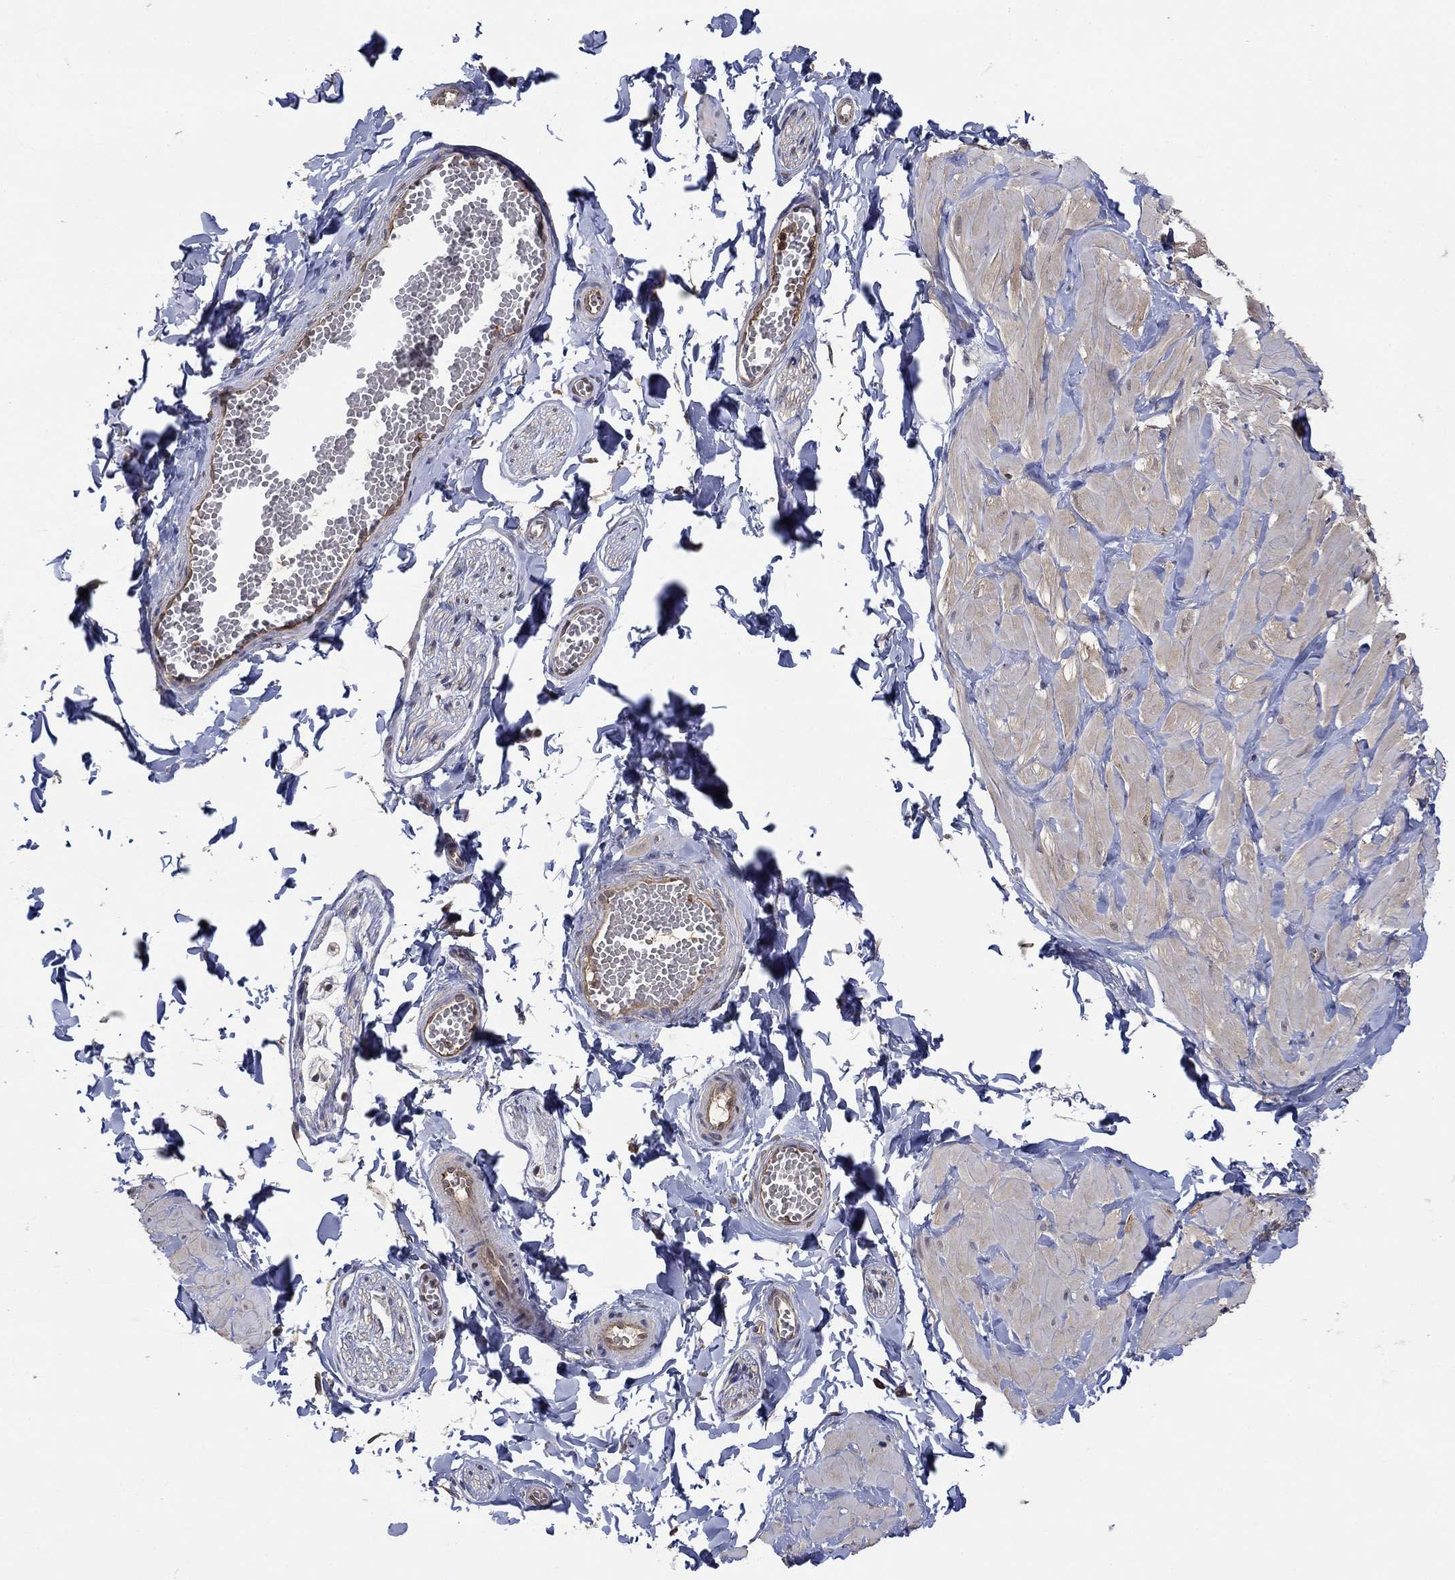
{"staining": {"intensity": "negative", "quantity": "none", "location": "none"}, "tissue": "adipose tissue", "cell_type": "Adipocytes", "image_type": "normal", "snomed": [{"axis": "morphology", "description": "Normal tissue, NOS"}, {"axis": "topography", "description": "Smooth muscle"}, {"axis": "topography", "description": "Peripheral nerve tissue"}], "caption": "A high-resolution image shows immunohistochemistry (IHC) staining of normal adipose tissue, which demonstrates no significant staining in adipocytes. Nuclei are stained in blue.", "gene": "RNF114", "patient": {"sex": "male", "age": 22}}